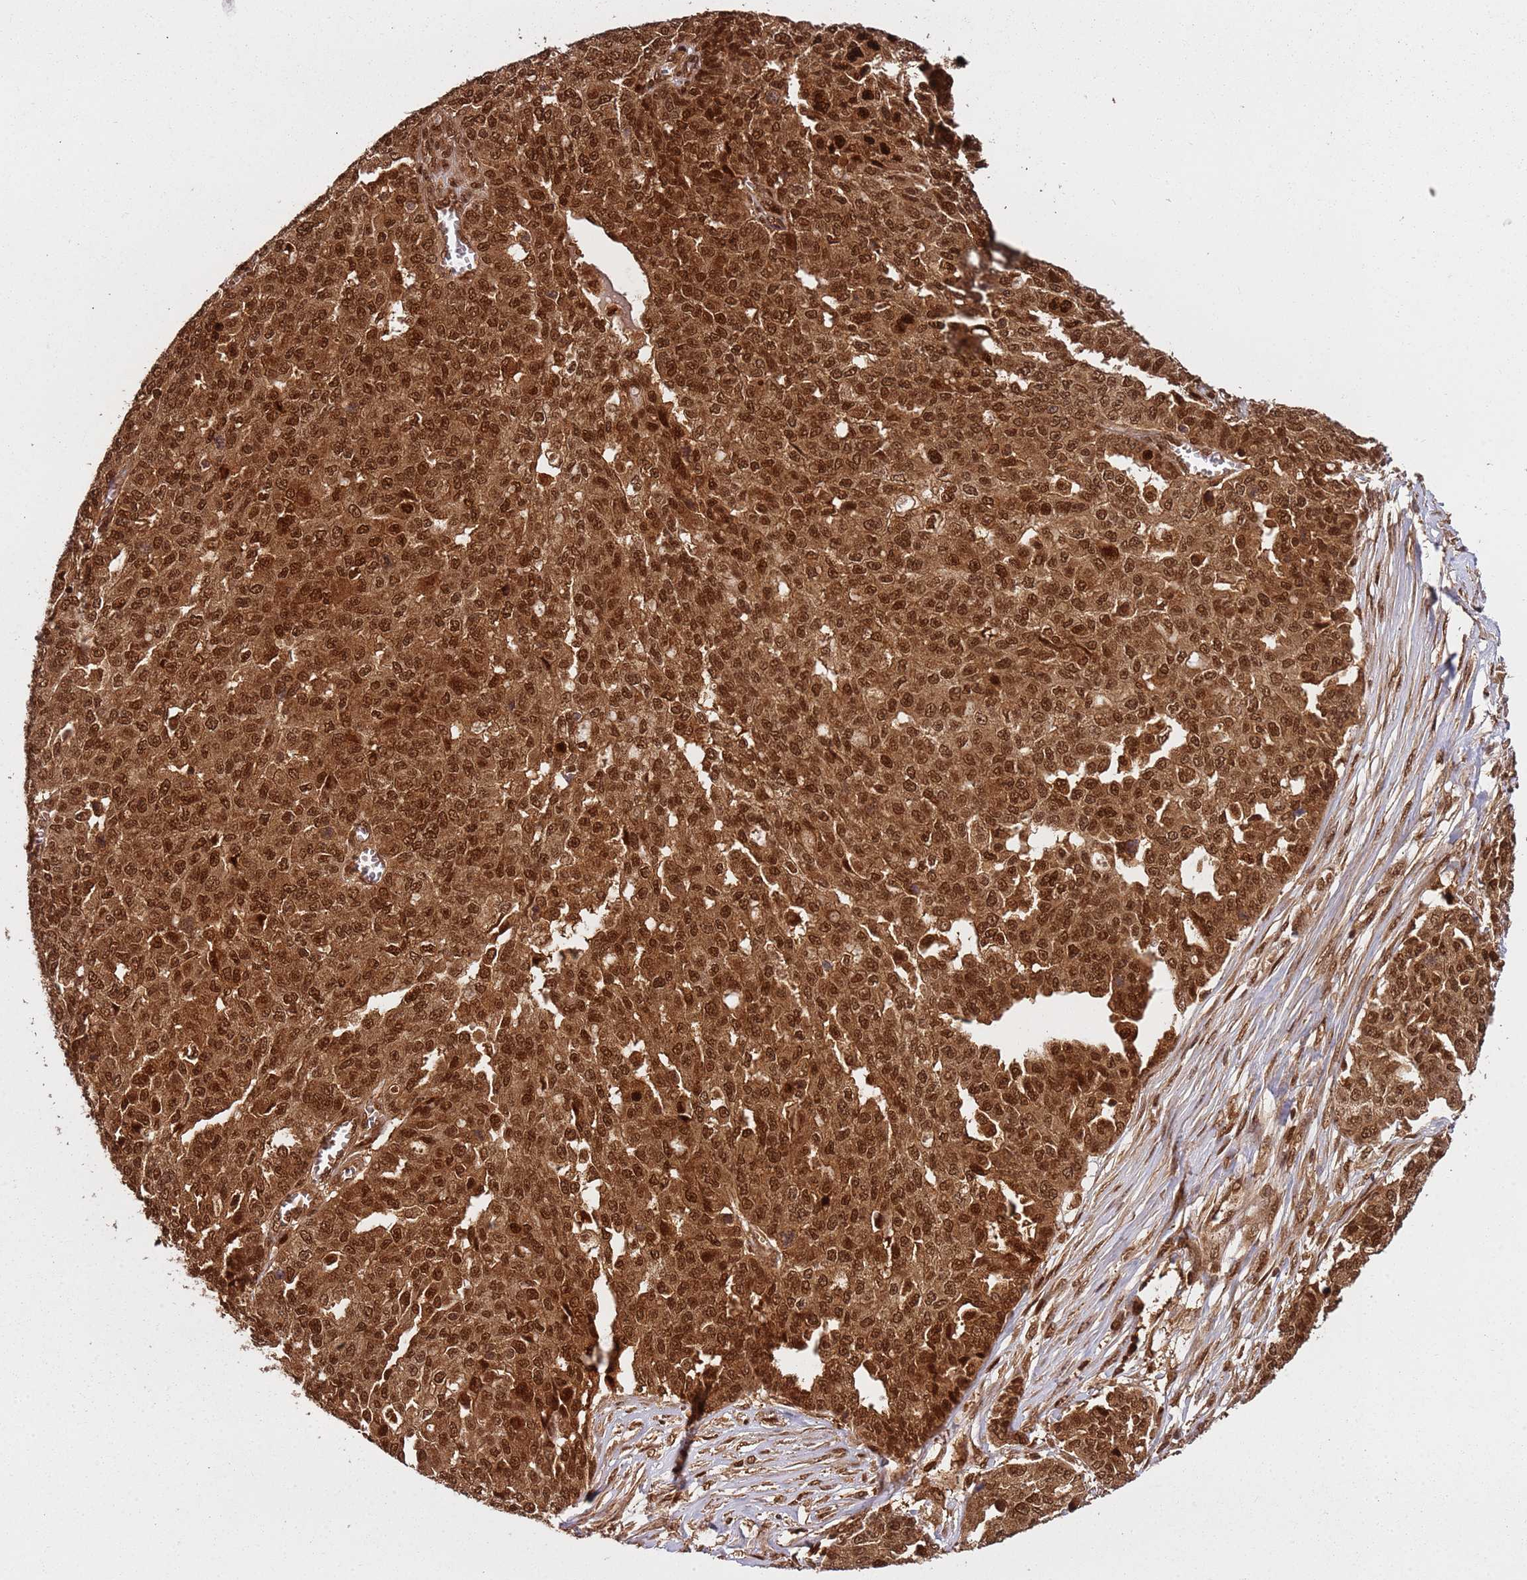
{"staining": {"intensity": "strong", "quantity": ">75%", "location": "cytoplasmic/membranous,nuclear"}, "tissue": "ovarian cancer", "cell_type": "Tumor cells", "image_type": "cancer", "snomed": [{"axis": "morphology", "description": "Cystadenocarcinoma, serous, NOS"}, {"axis": "topography", "description": "Soft tissue"}, {"axis": "topography", "description": "Ovary"}], "caption": "A high amount of strong cytoplasmic/membranous and nuclear staining is identified in approximately >75% of tumor cells in ovarian cancer tissue.", "gene": "PGLS", "patient": {"sex": "female", "age": 57}}